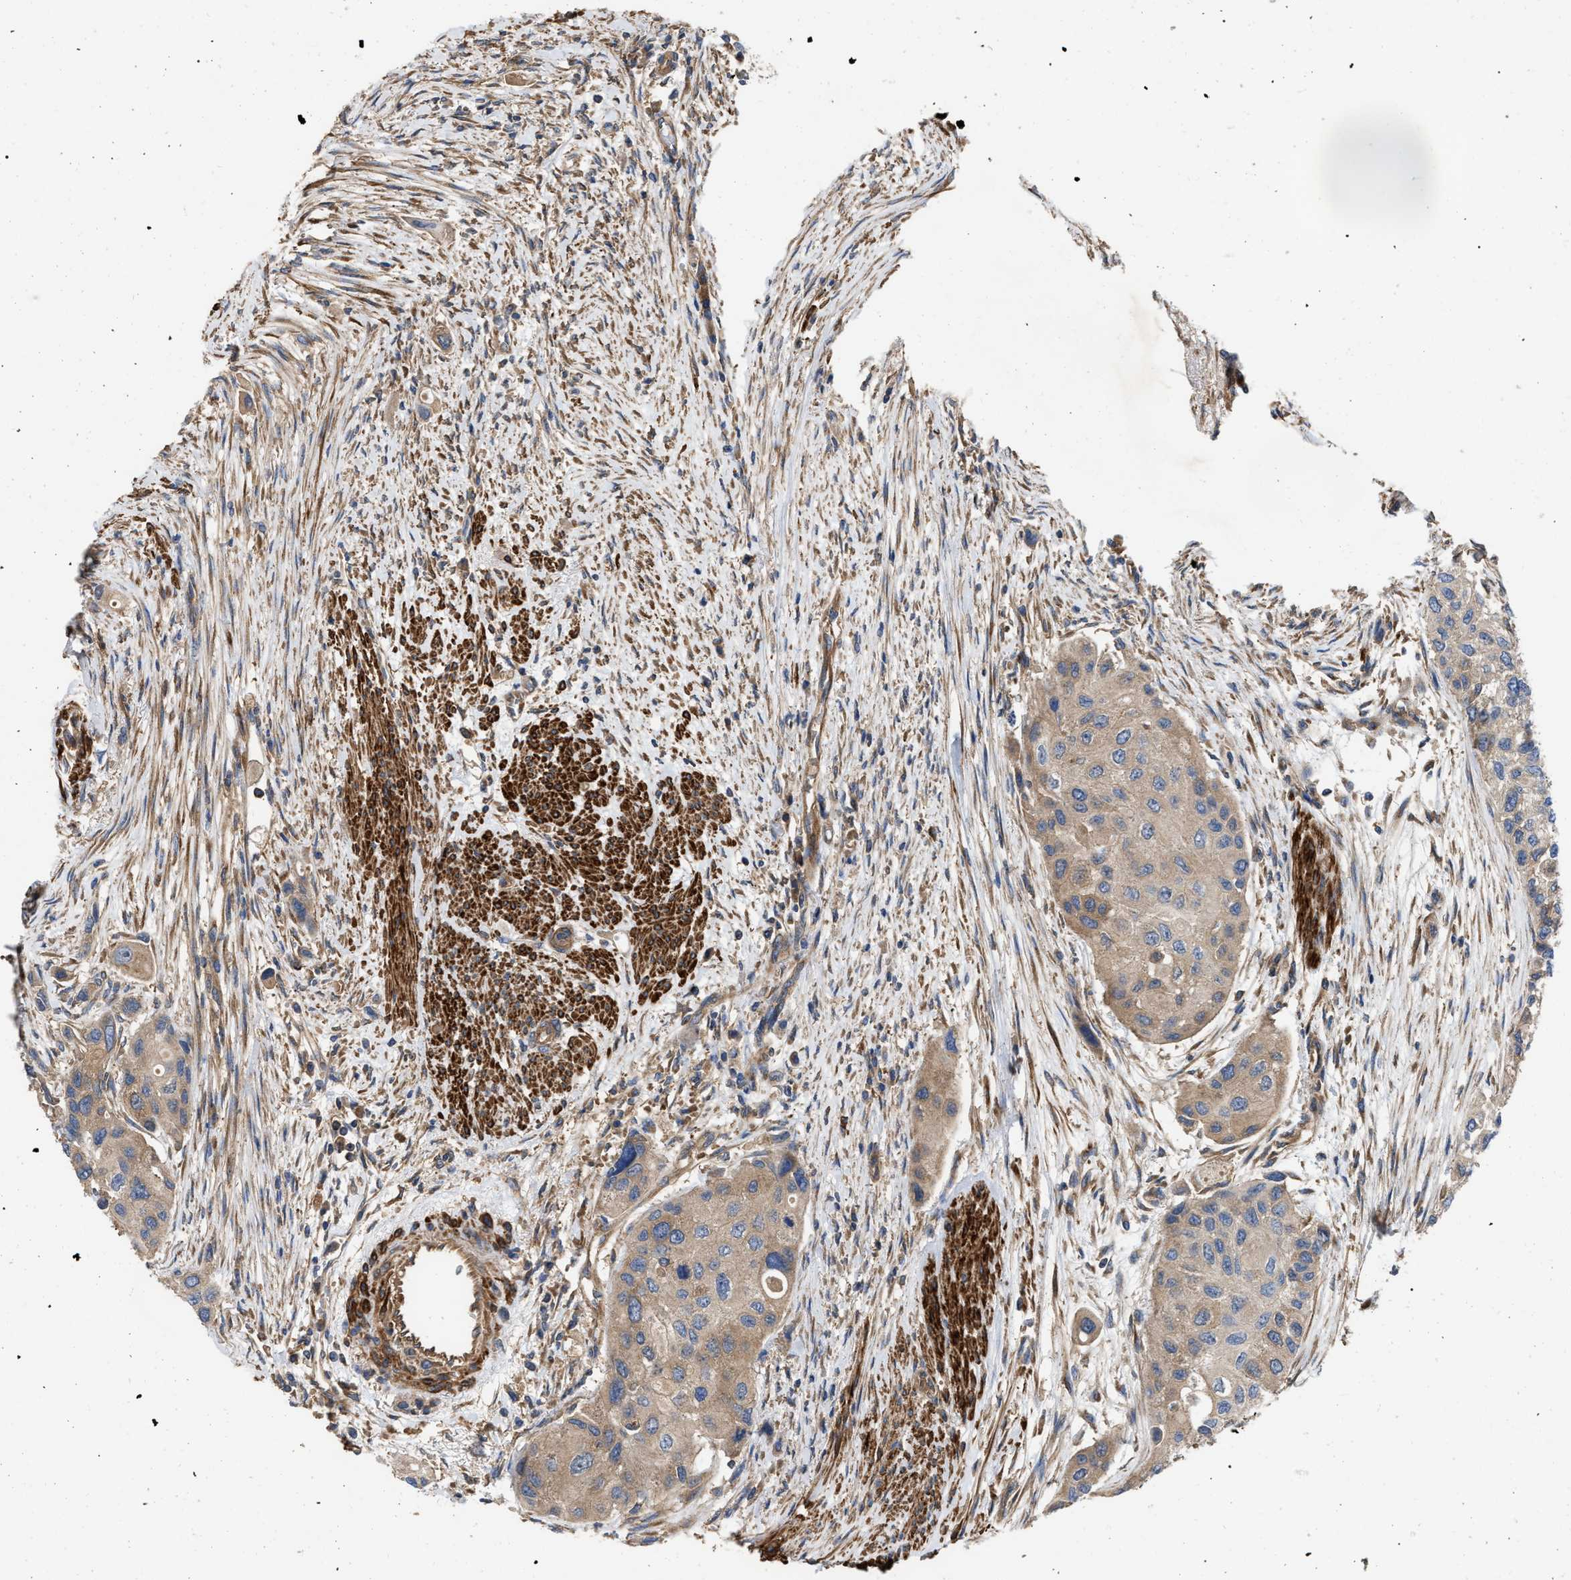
{"staining": {"intensity": "weak", "quantity": ">75%", "location": "cytoplasmic/membranous"}, "tissue": "urothelial cancer", "cell_type": "Tumor cells", "image_type": "cancer", "snomed": [{"axis": "morphology", "description": "Urothelial carcinoma, High grade"}, {"axis": "topography", "description": "Urinary bladder"}], "caption": "Urothelial cancer stained with immunohistochemistry (IHC) shows weak cytoplasmic/membranous positivity in approximately >75% of tumor cells.", "gene": "RABEP1", "patient": {"sex": "female", "age": 56}}